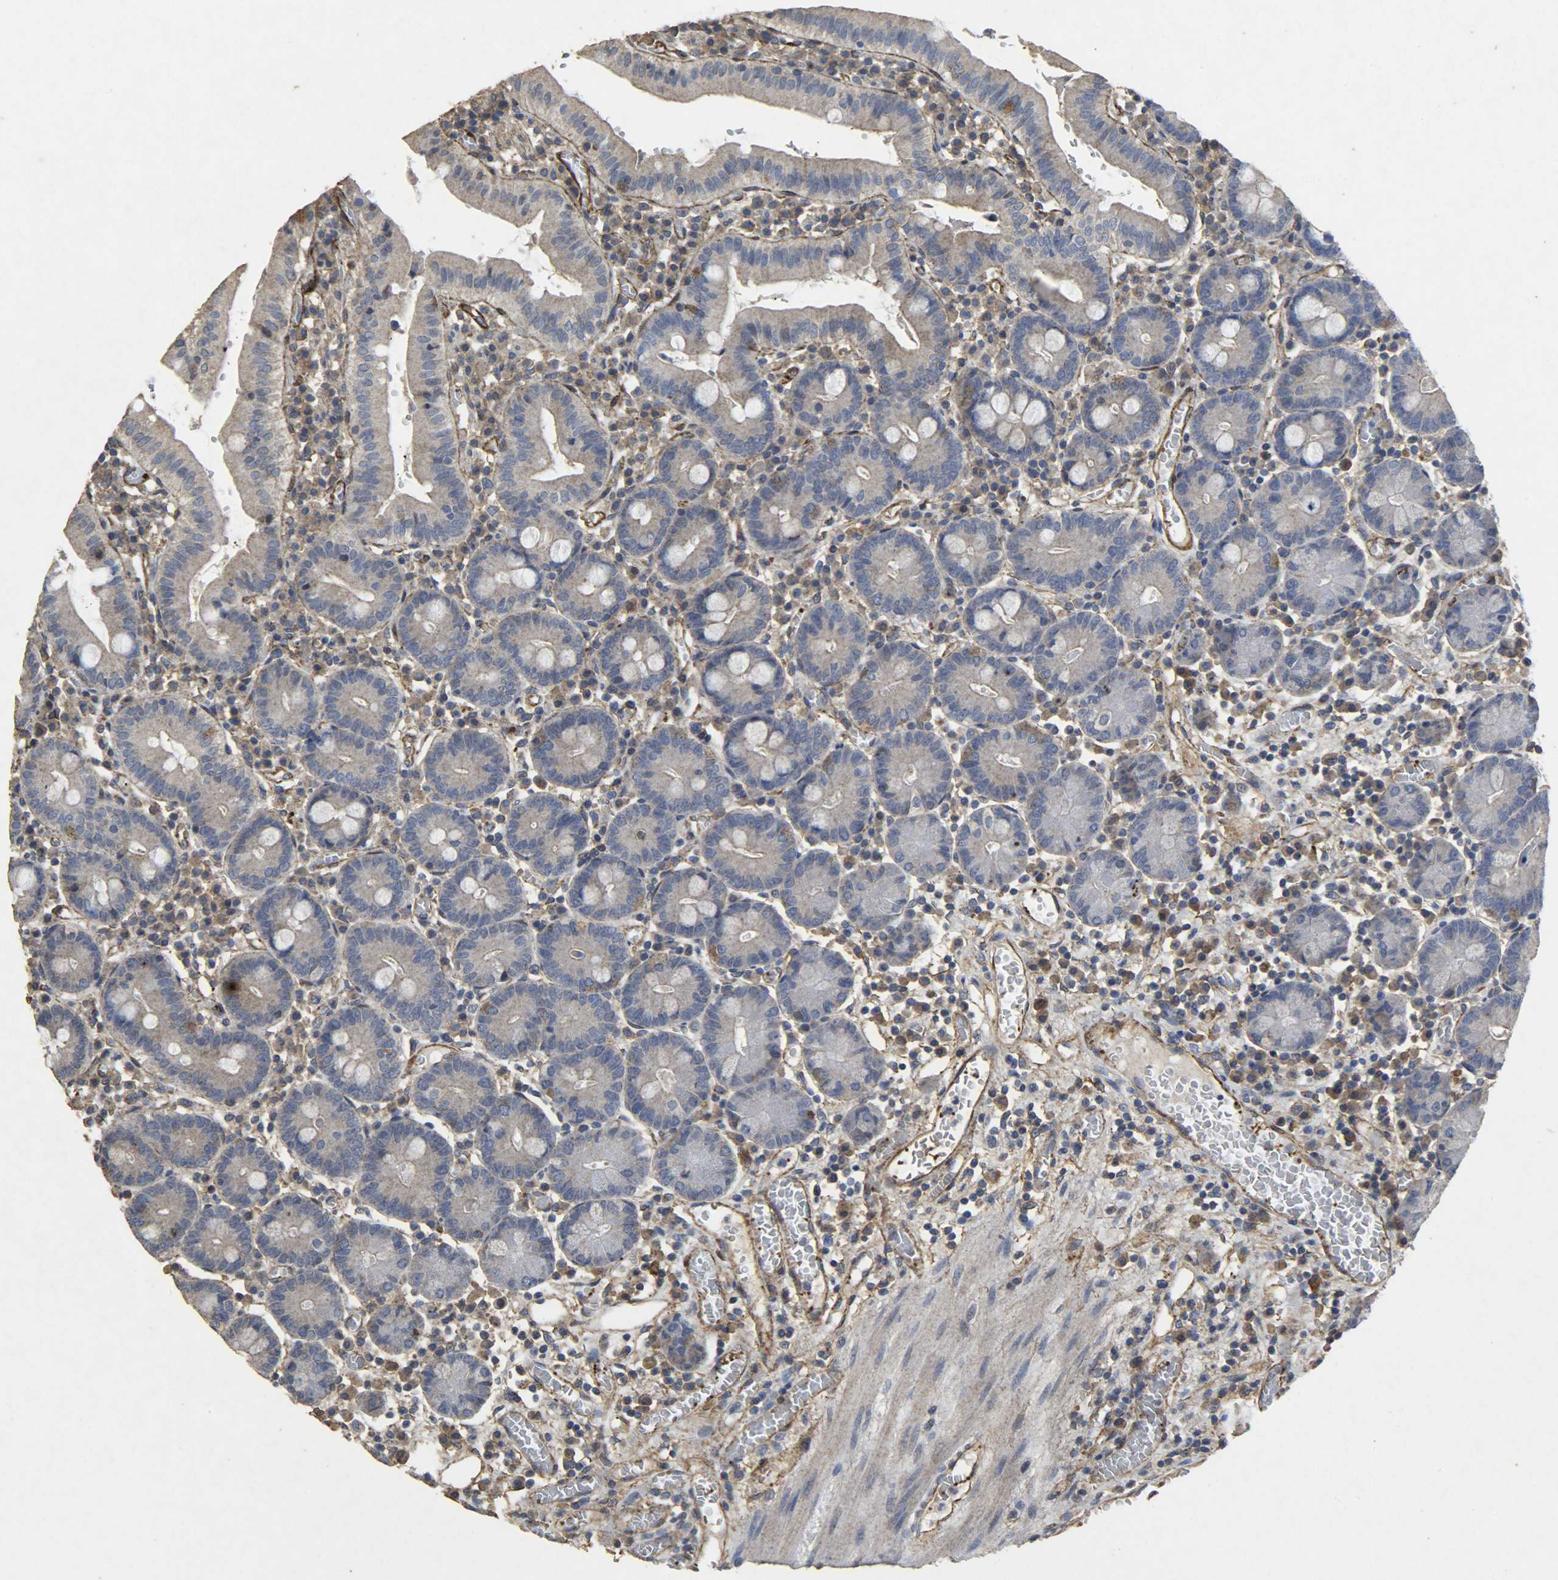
{"staining": {"intensity": "weak", "quantity": "25%-75%", "location": "cytoplasmic/membranous"}, "tissue": "small intestine", "cell_type": "Glandular cells", "image_type": "normal", "snomed": [{"axis": "morphology", "description": "Normal tissue, NOS"}, {"axis": "topography", "description": "Small intestine"}], "caption": "Immunohistochemical staining of unremarkable human small intestine demonstrates weak cytoplasmic/membranous protein positivity in about 25%-75% of glandular cells.", "gene": "TPM4", "patient": {"sex": "male", "age": 71}}